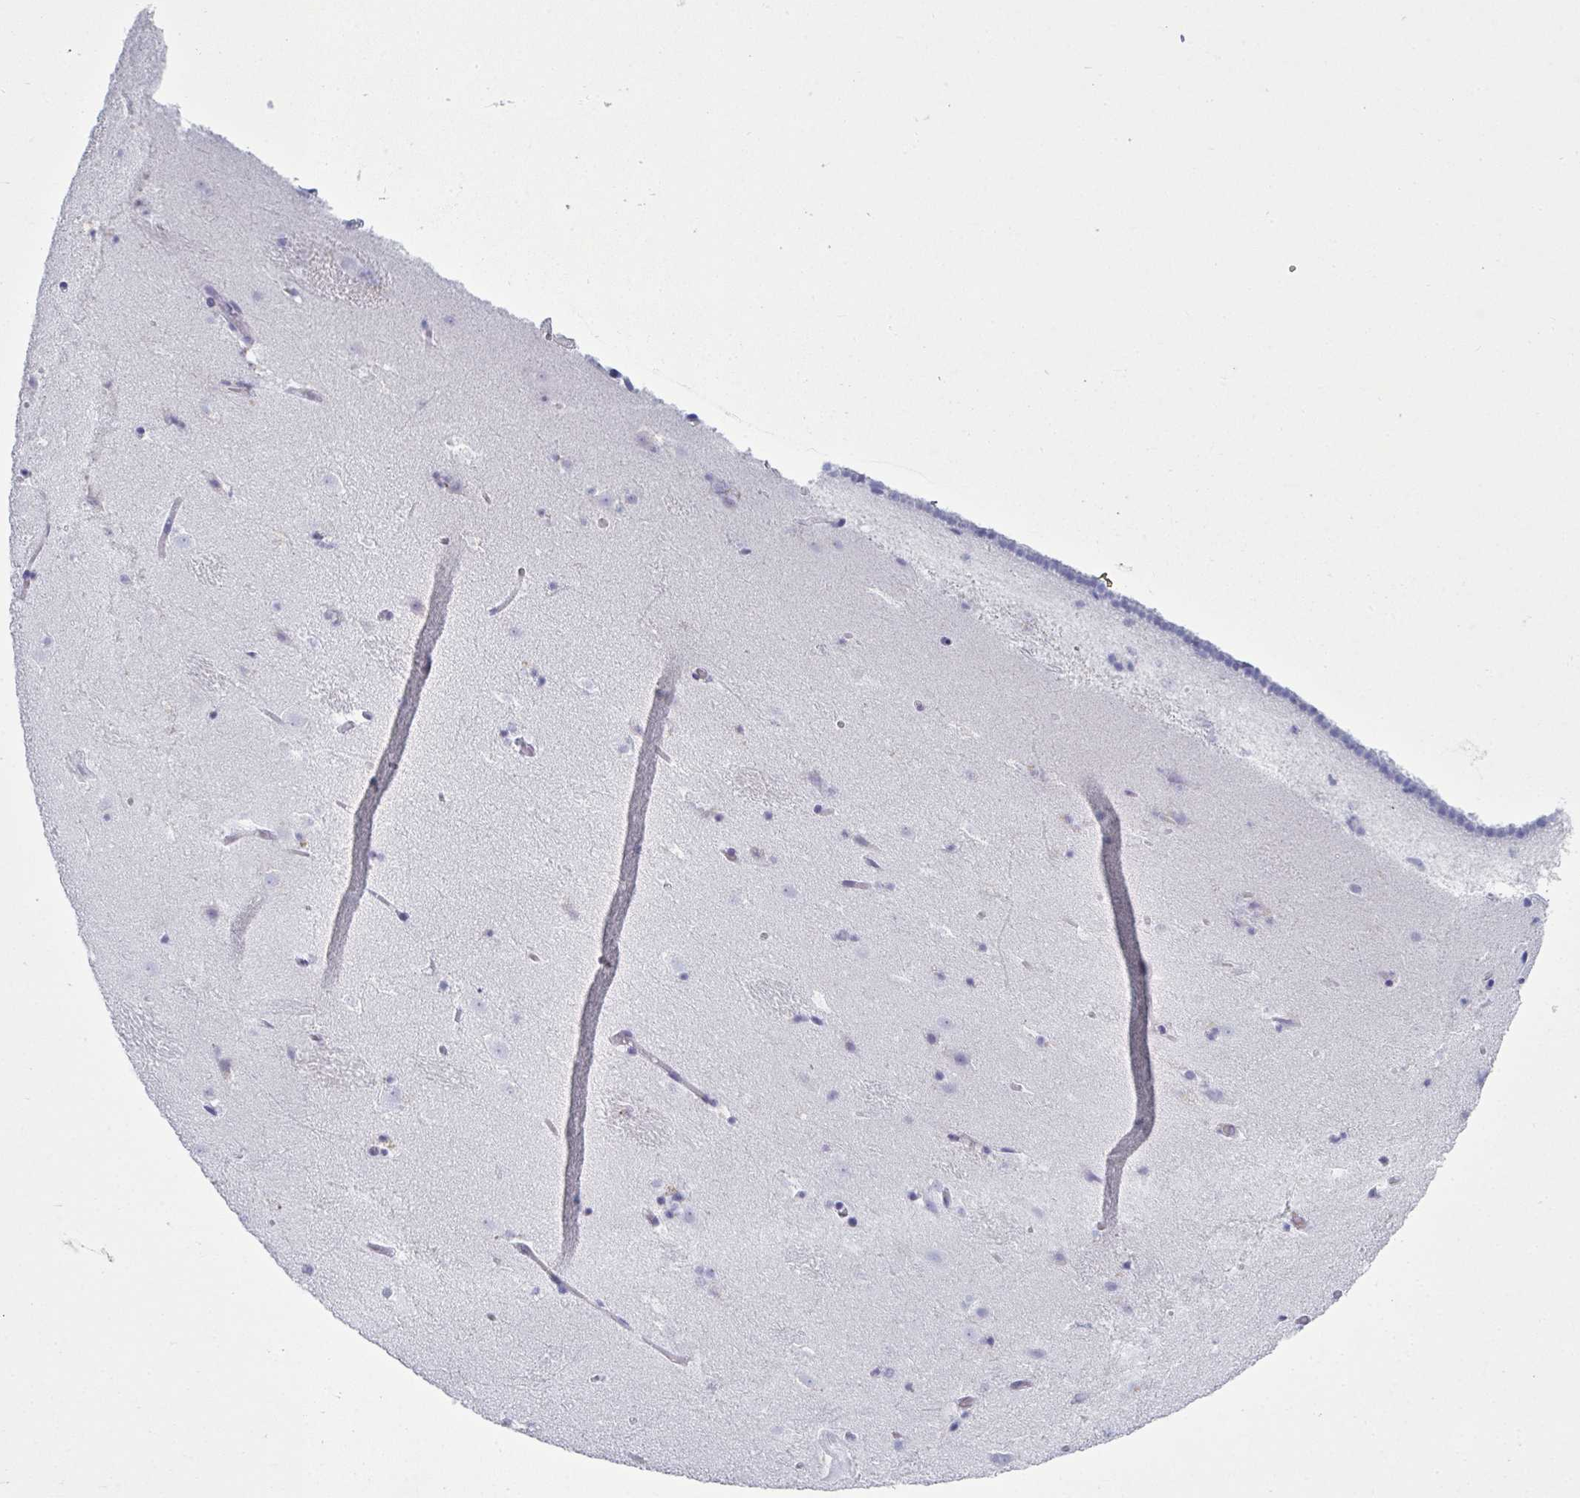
{"staining": {"intensity": "negative", "quantity": "none", "location": "none"}, "tissue": "caudate", "cell_type": "Glial cells", "image_type": "normal", "snomed": [{"axis": "morphology", "description": "Normal tissue, NOS"}, {"axis": "topography", "description": "Lateral ventricle wall"}], "caption": "Immunohistochemistry (IHC) of normal human caudate shows no positivity in glial cells.", "gene": "SERPINB10", "patient": {"sex": "male", "age": 37}}